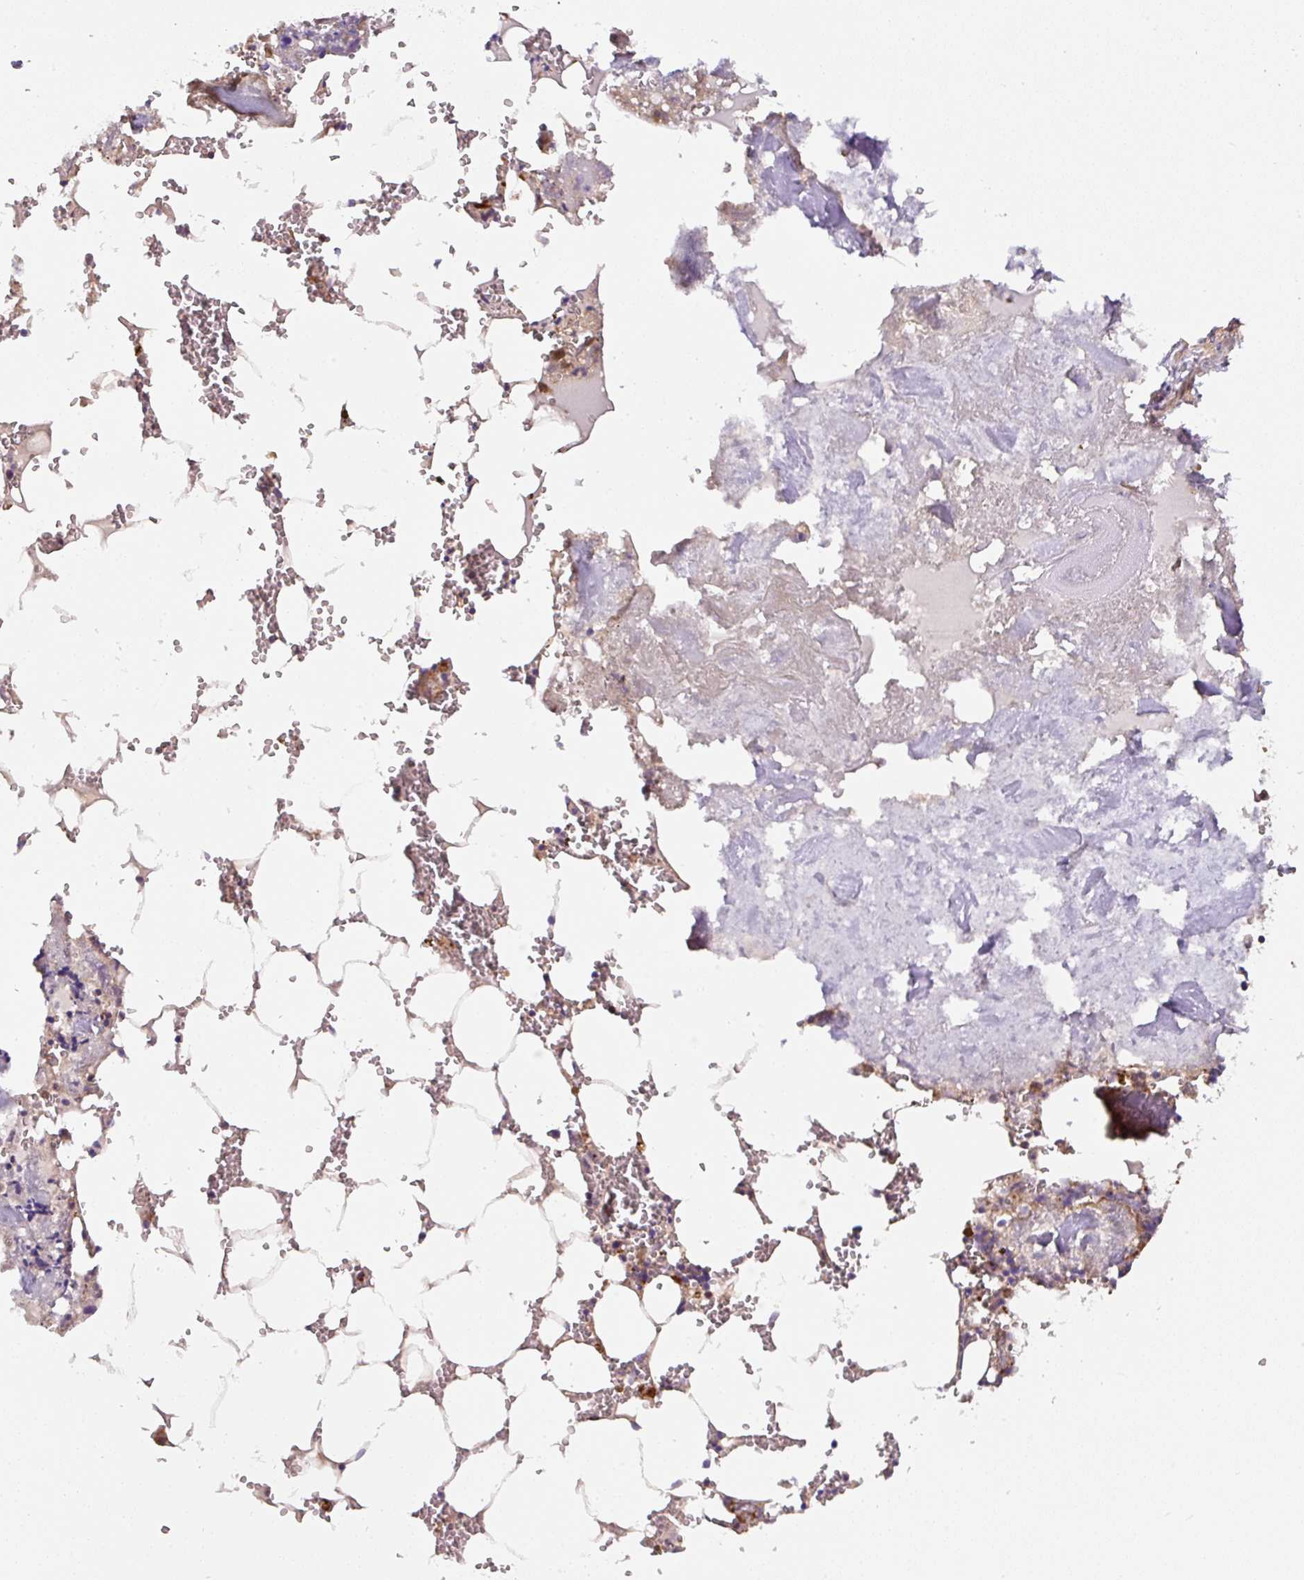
{"staining": {"intensity": "strong", "quantity": "25%-75%", "location": "cytoplasmic/membranous"}, "tissue": "bone marrow", "cell_type": "Hematopoietic cells", "image_type": "normal", "snomed": [{"axis": "morphology", "description": "Normal tissue, NOS"}, {"axis": "topography", "description": "Bone marrow"}], "caption": "Strong cytoplasmic/membranous staining is identified in approximately 25%-75% of hematopoietic cells in normal bone marrow. (IHC, brightfield microscopy, high magnification).", "gene": "EIF2S2", "patient": {"sex": "male", "age": 54}}